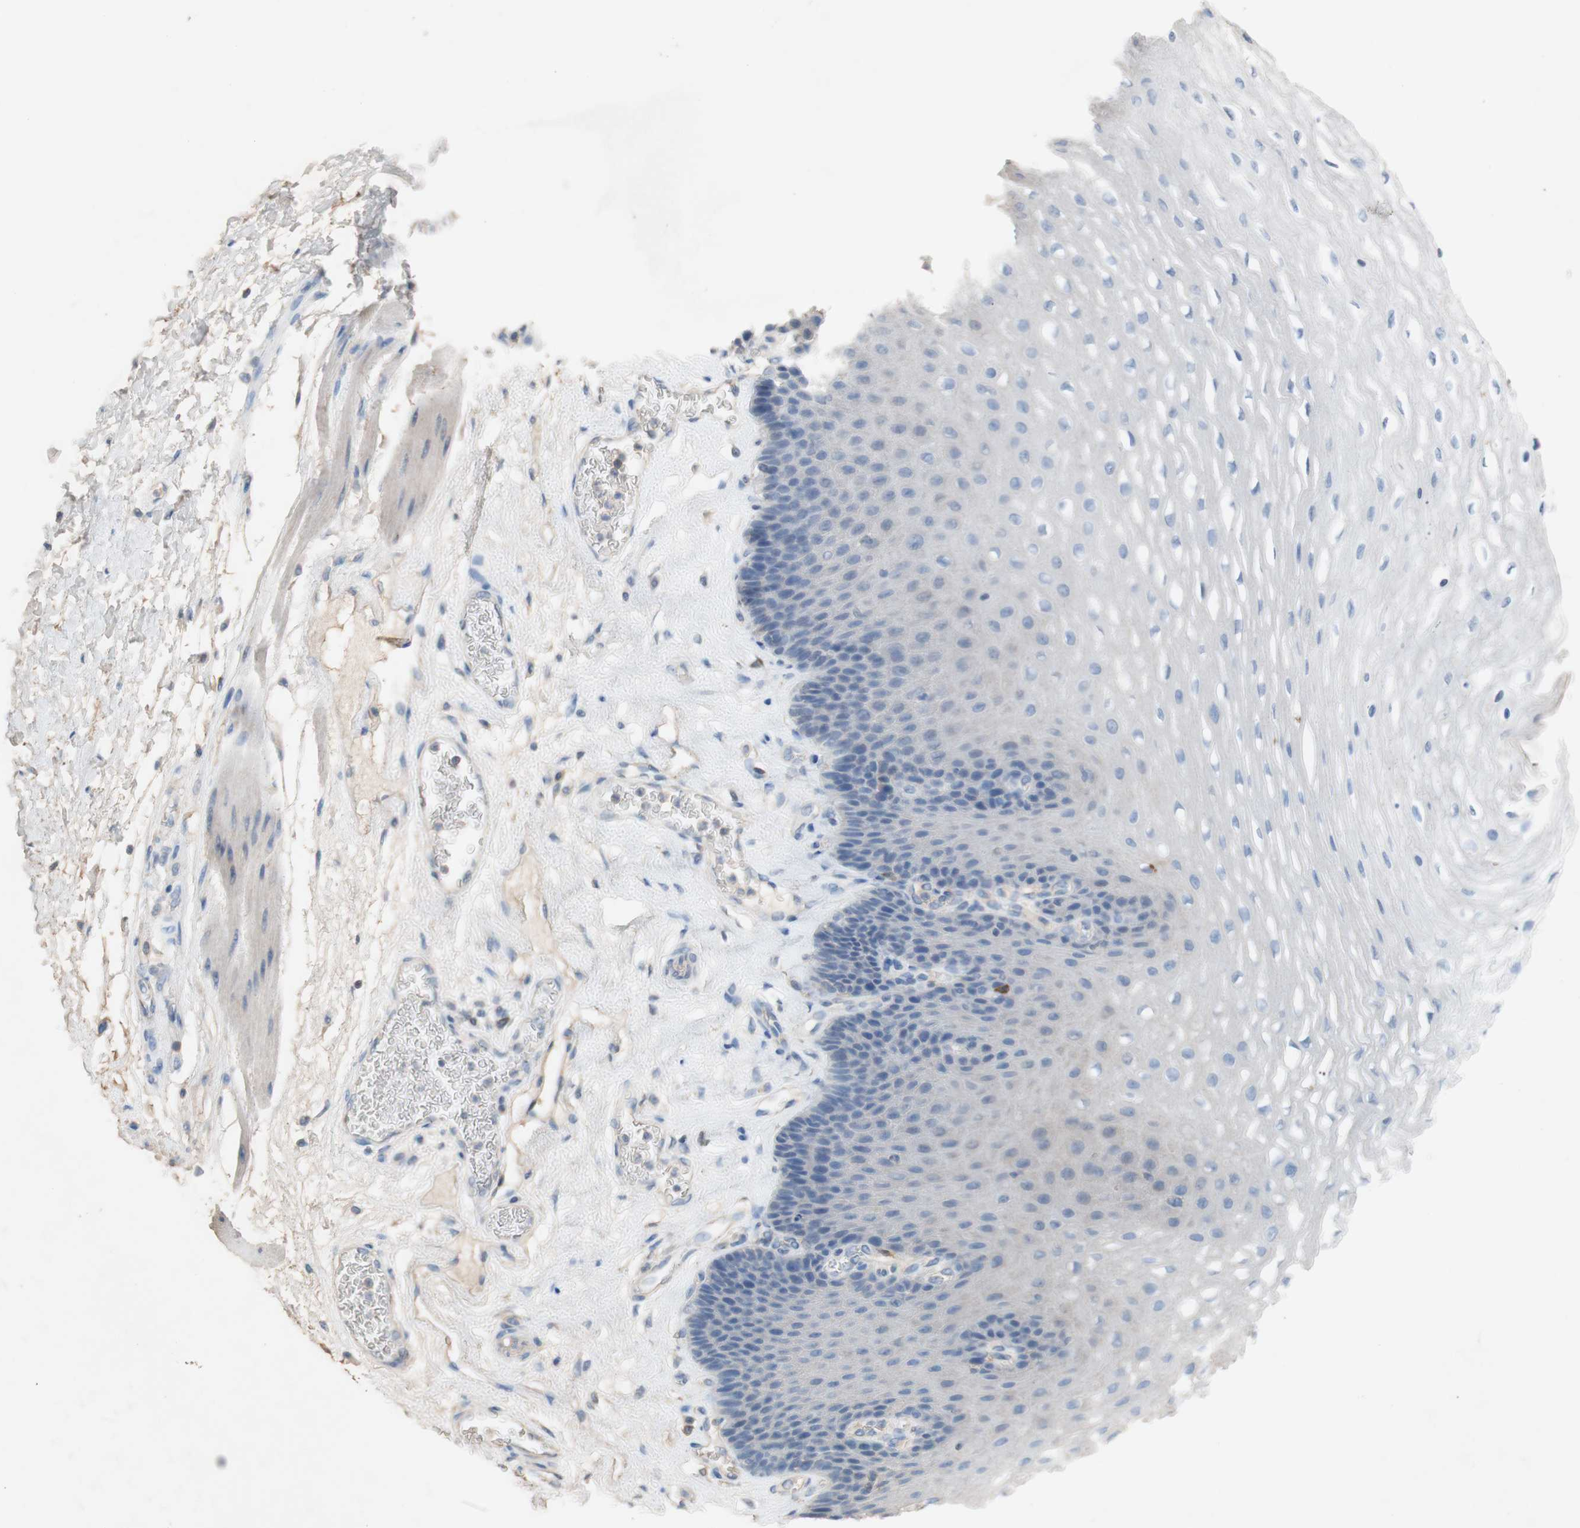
{"staining": {"intensity": "negative", "quantity": "none", "location": "none"}, "tissue": "esophagus", "cell_type": "Squamous epithelial cells", "image_type": "normal", "snomed": [{"axis": "morphology", "description": "Normal tissue, NOS"}, {"axis": "topography", "description": "Esophagus"}], "caption": "A photomicrograph of esophagus stained for a protein displays no brown staining in squamous epithelial cells. The staining is performed using DAB (3,3'-diaminobenzidine) brown chromogen with nuclei counter-stained in using hematoxylin.", "gene": "PACSIN1", "patient": {"sex": "female", "age": 72}}